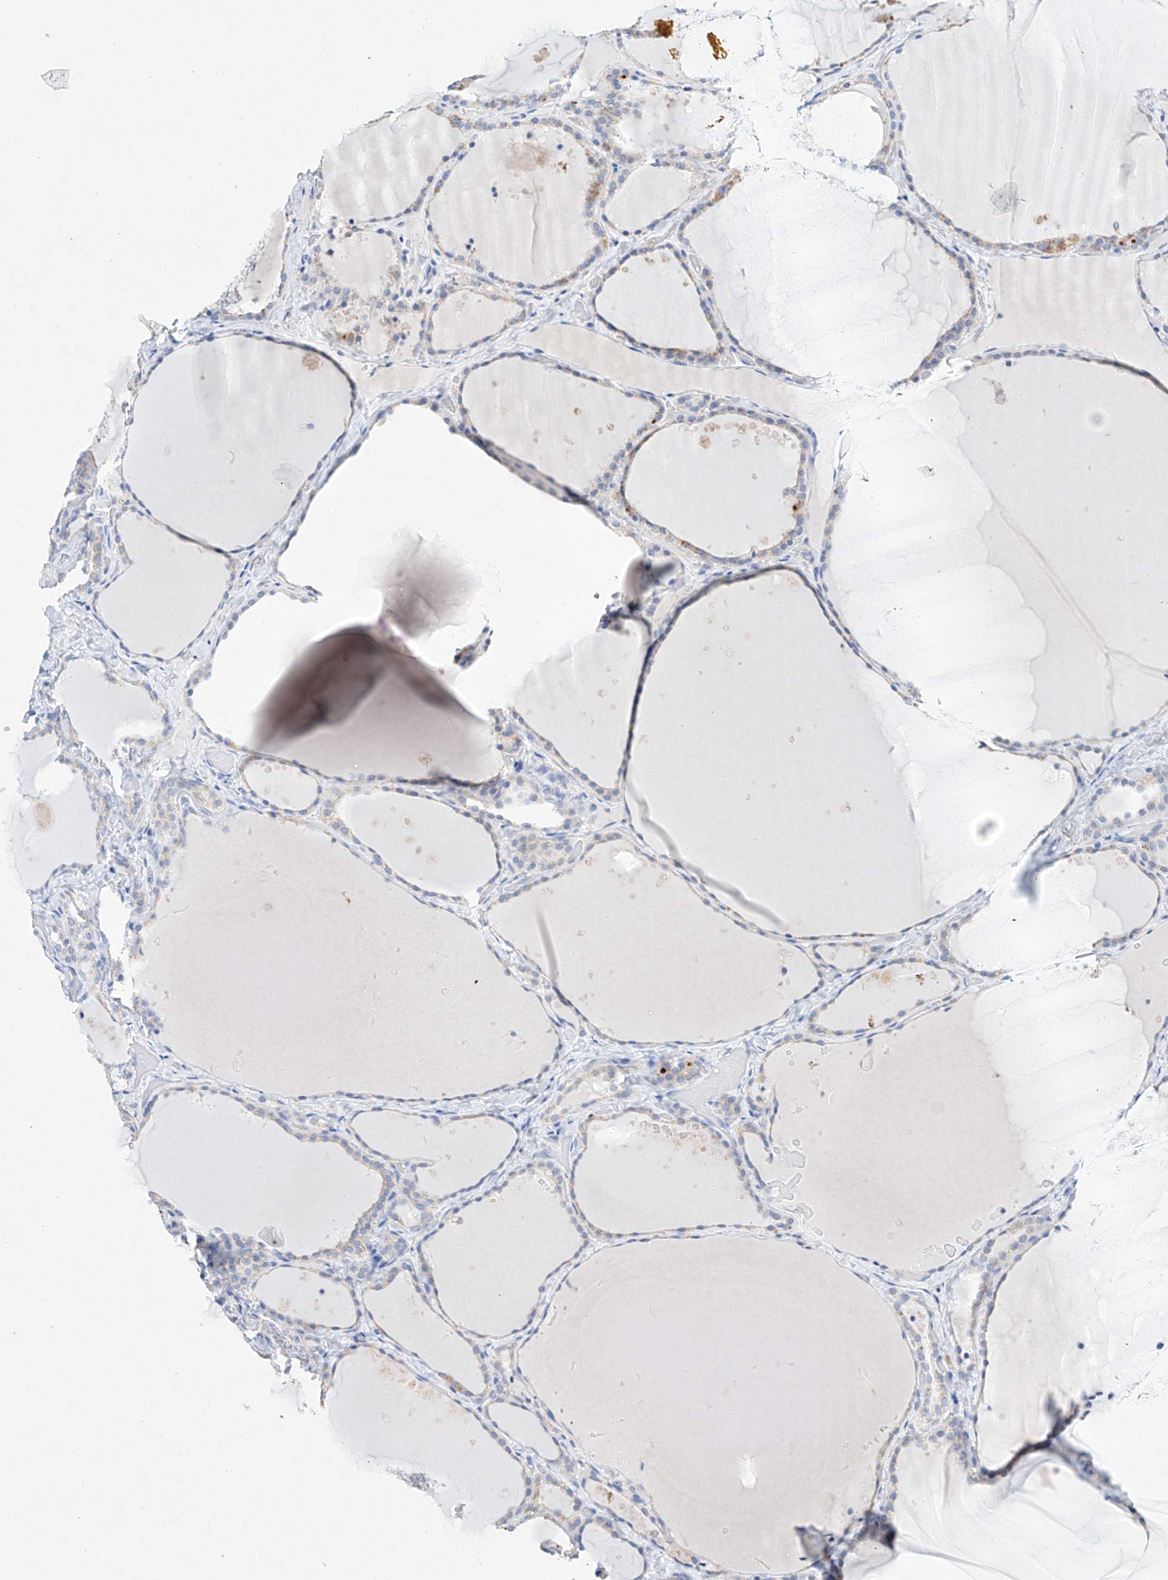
{"staining": {"intensity": "weak", "quantity": "<25%", "location": "cytoplasmic/membranous"}, "tissue": "thyroid gland", "cell_type": "Glandular cells", "image_type": "normal", "snomed": [{"axis": "morphology", "description": "Normal tissue, NOS"}, {"axis": "topography", "description": "Thyroid gland"}], "caption": "Immunohistochemistry (IHC) photomicrograph of normal thyroid gland stained for a protein (brown), which reveals no staining in glandular cells.", "gene": "NRROS", "patient": {"sex": "female", "age": 44}}